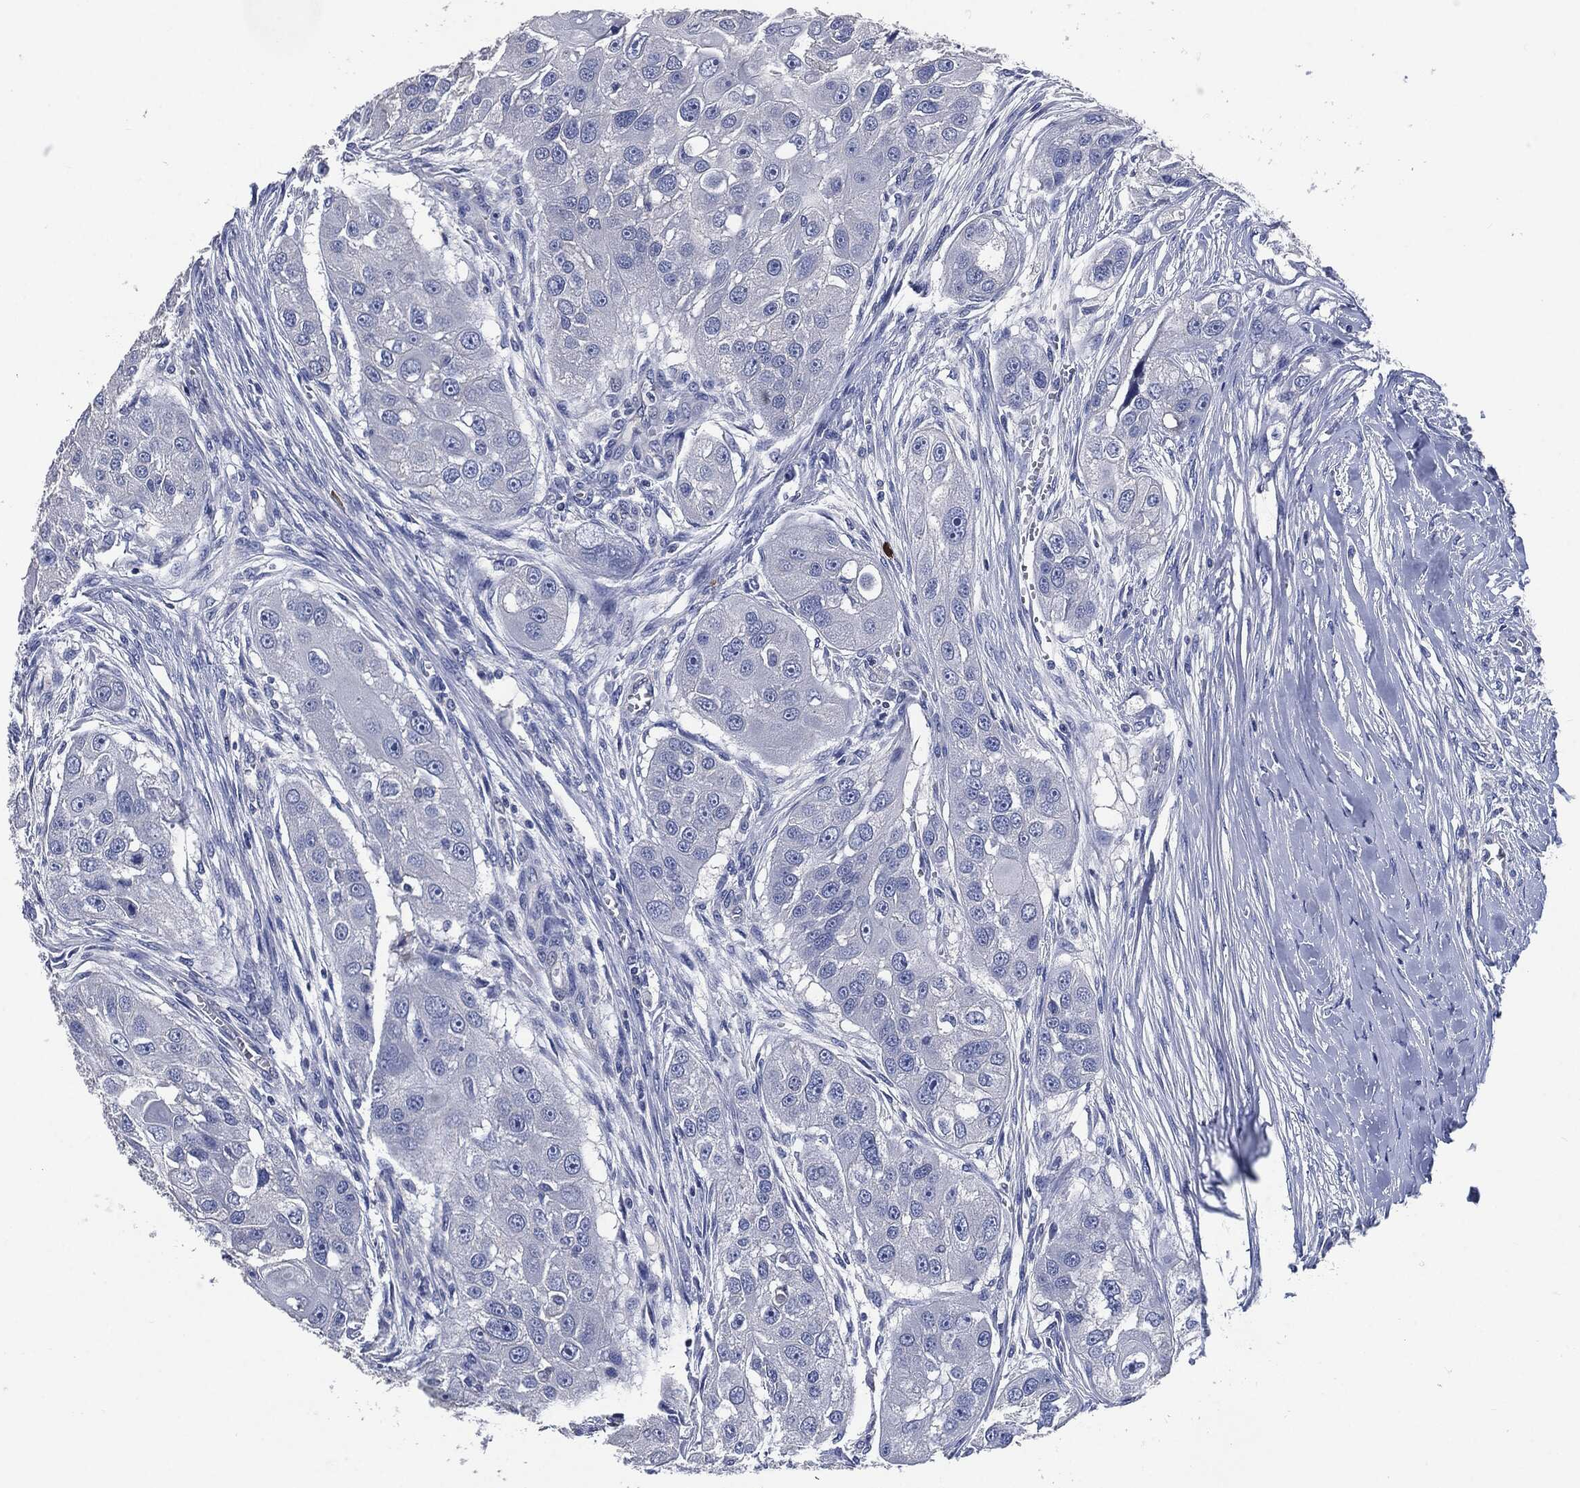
{"staining": {"intensity": "negative", "quantity": "none", "location": "none"}, "tissue": "head and neck cancer", "cell_type": "Tumor cells", "image_type": "cancer", "snomed": [{"axis": "morphology", "description": "Normal tissue, NOS"}, {"axis": "morphology", "description": "Squamous cell carcinoma, NOS"}, {"axis": "topography", "description": "Skeletal muscle"}, {"axis": "topography", "description": "Head-Neck"}], "caption": "This is an IHC micrograph of human squamous cell carcinoma (head and neck). There is no expression in tumor cells.", "gene": "CD27", "patient": {"sex": "male", "age": 51}}